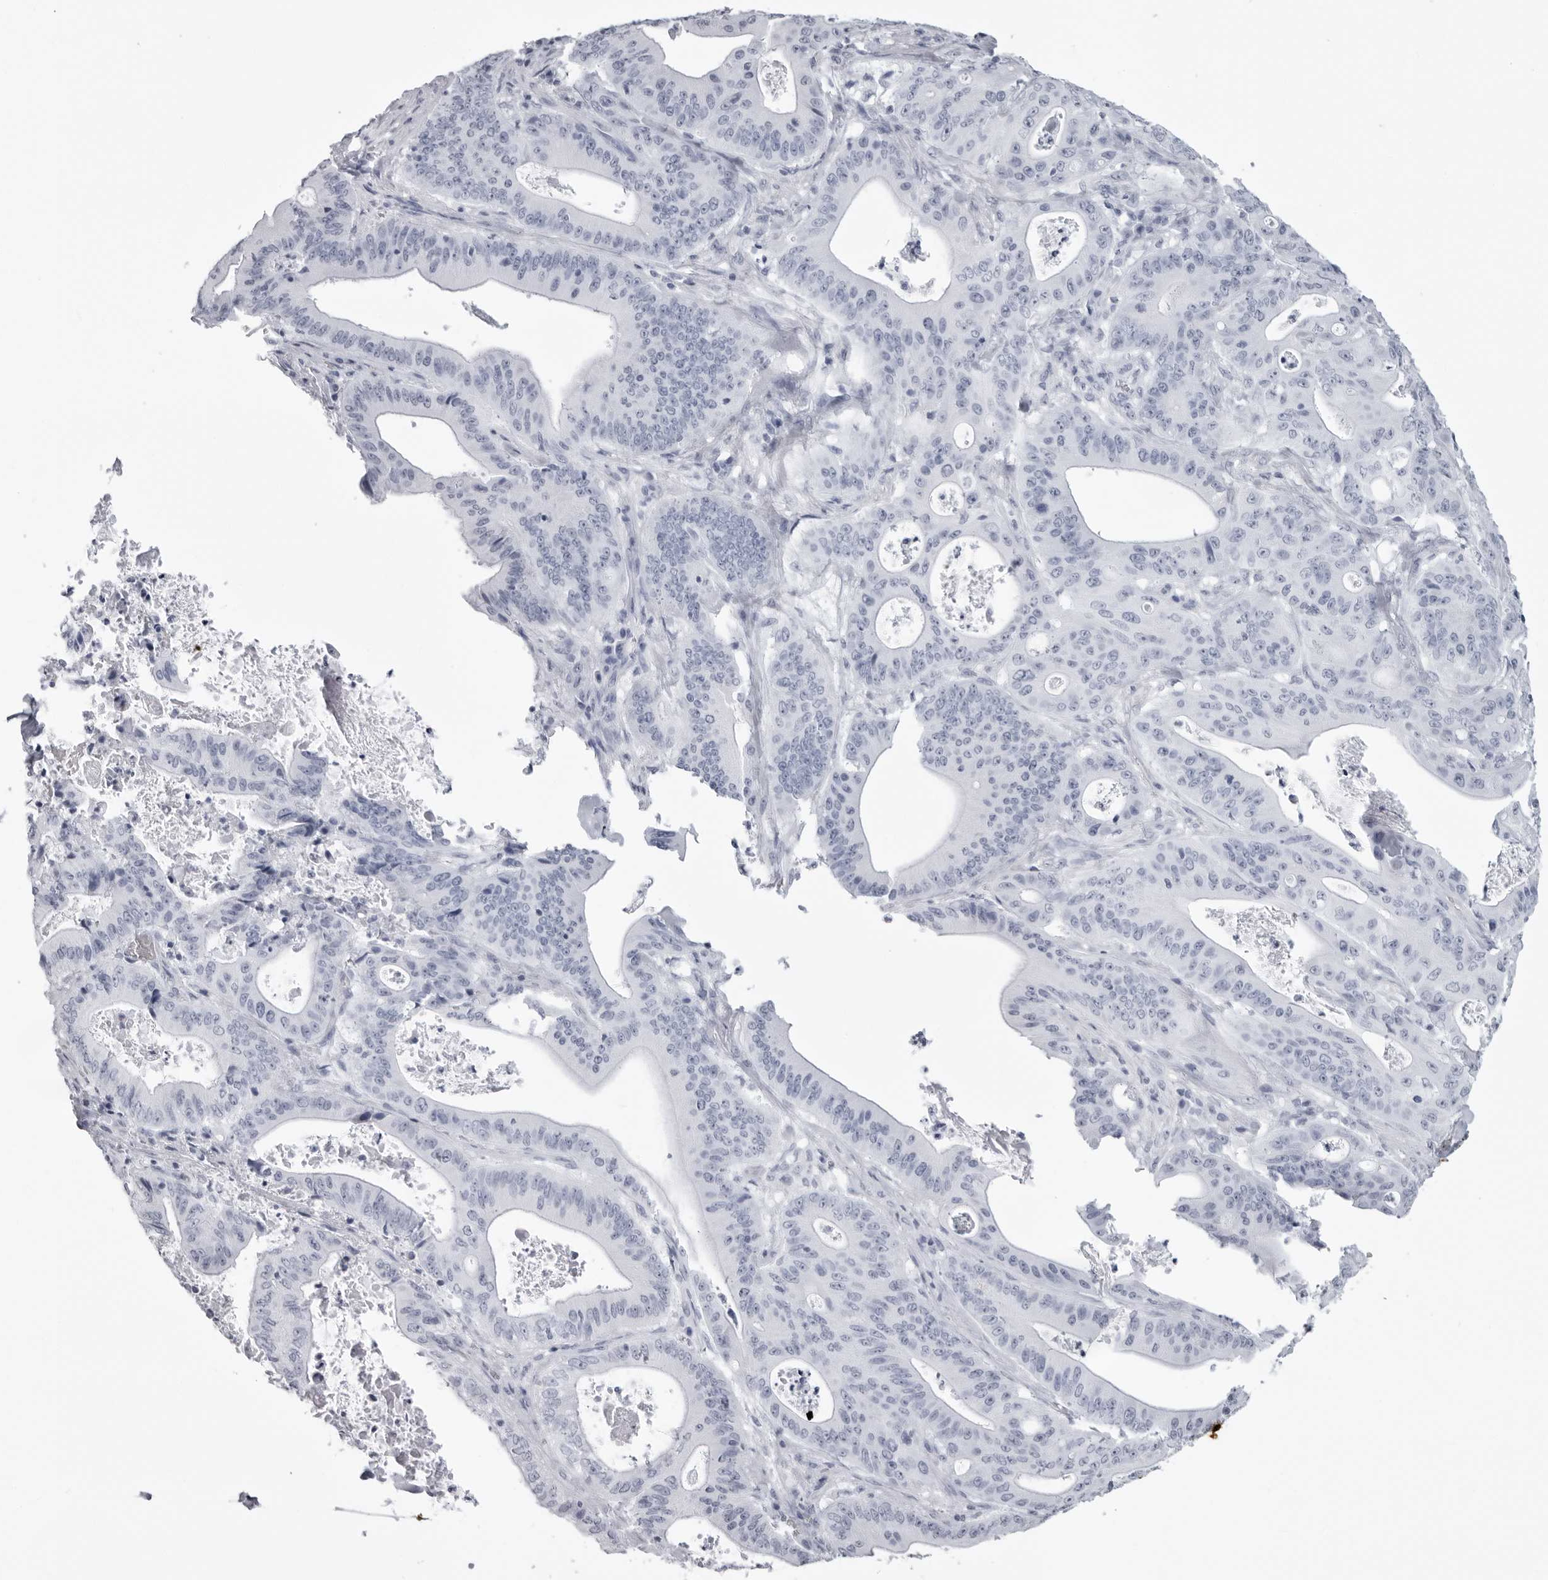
{"staining": {"intensity": "negative", "quantity": "none", "location": "none"}, "tissue": "pancreatic cancer", "cell_type": "Tumor cells", "image_type": "cancer", "snomed": [{"axis": "morphology", "description": "Normal tissue, NOS"}, {"axis": "topography", "description": "Lymph node"}], "caption": "Immunohistochemical staining of human pancreatic cancer displays no significant expression in tumor cells.", "gene": "KLK9", "patient": {"sex": "male", "age": 62}}